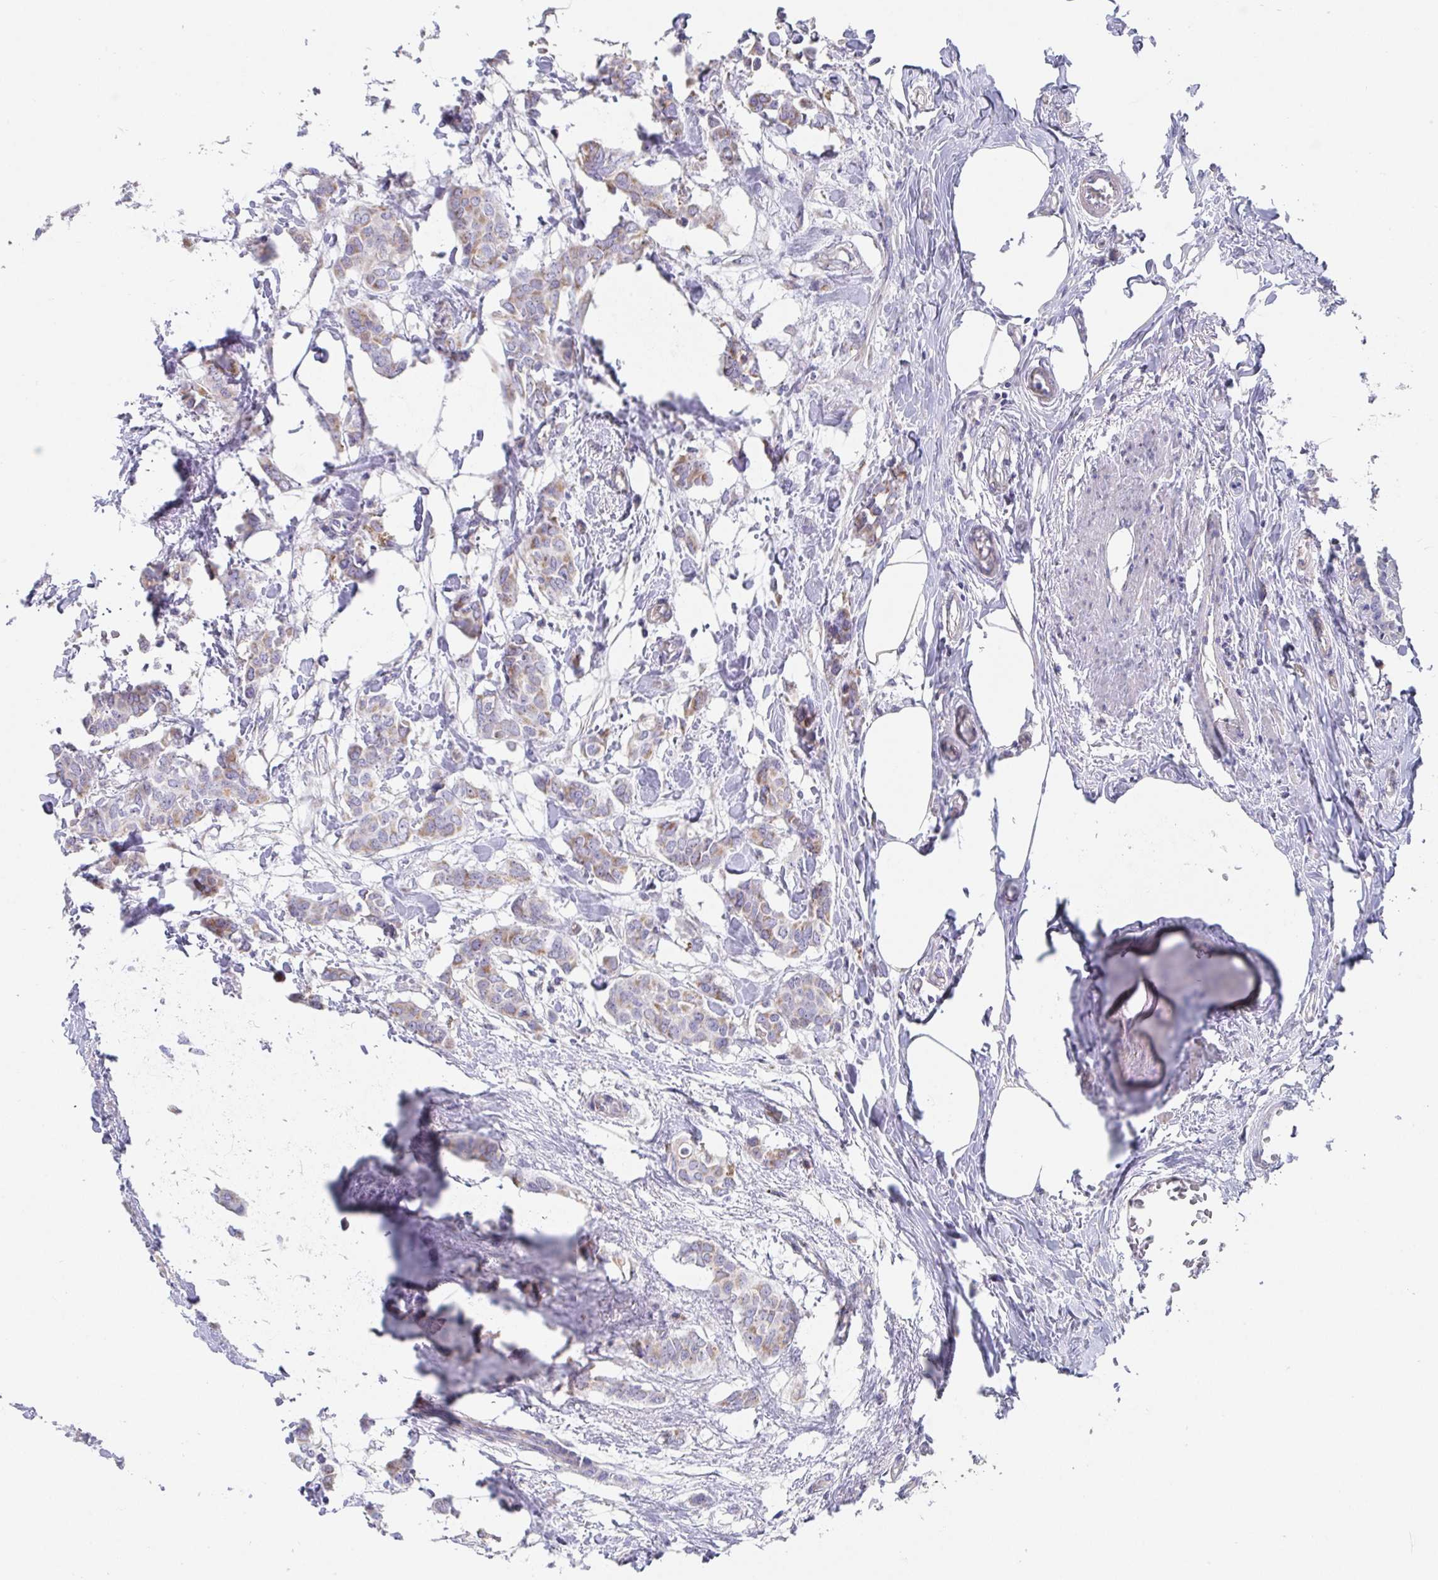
{"staining": {"intensity": "weak", "quantity": "25%-75%", "location": "cytoplasmic/membranous"}, "tissue": "breast cancer", "cell_type": "Tumor cells", "image_type": "cancer", "snomed": [{"axis": "morphology", "description": "Duct carcinoma"}, {"axis": "topography", "description": "Breast"}], "caption": "Tumor cells demonstrate weak cytoplasmic/membranous positivity in about 25%-75% of cells in intraductal carcinoma (breast).", "gene": "ATP5MJ", "patient": {"sex": "female", "age": 62}}